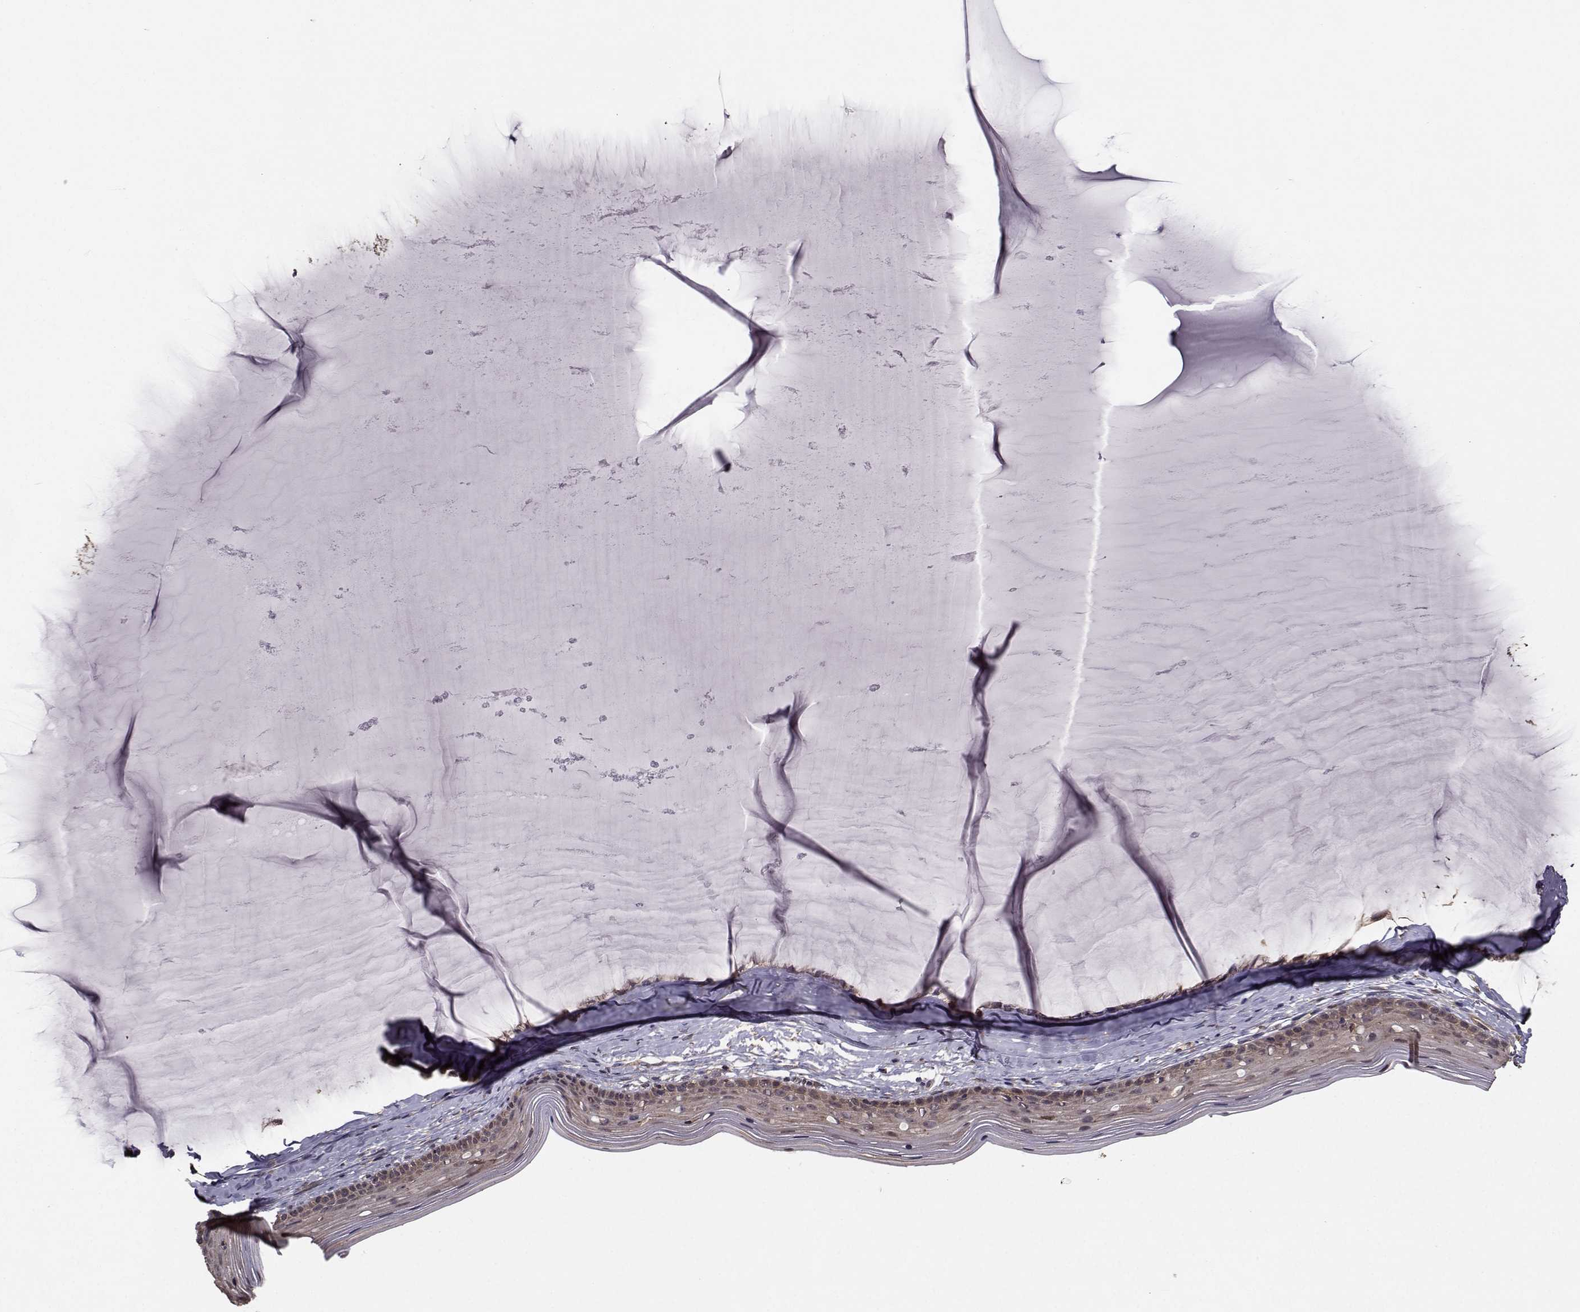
{"staining": {"intensity": "moderate", "quantity": ">75%", "location": "cytoplasmic/membranous"}, "tissue": "cervix", "cell_type": "Glandular cells", "image_type": "normal", "snomed": [{"axis": "morphology", "description": "Normal tissue, NOS"}, {"axis": "topography", "description": "Cervix"}], "caption": "An image of human cervix stained for a protein reveals moderate cytoplasmic/membranous brown staining in glandular cells.", "gene": "TRIP10", "patient": {"sex": "female", "age": 40}}